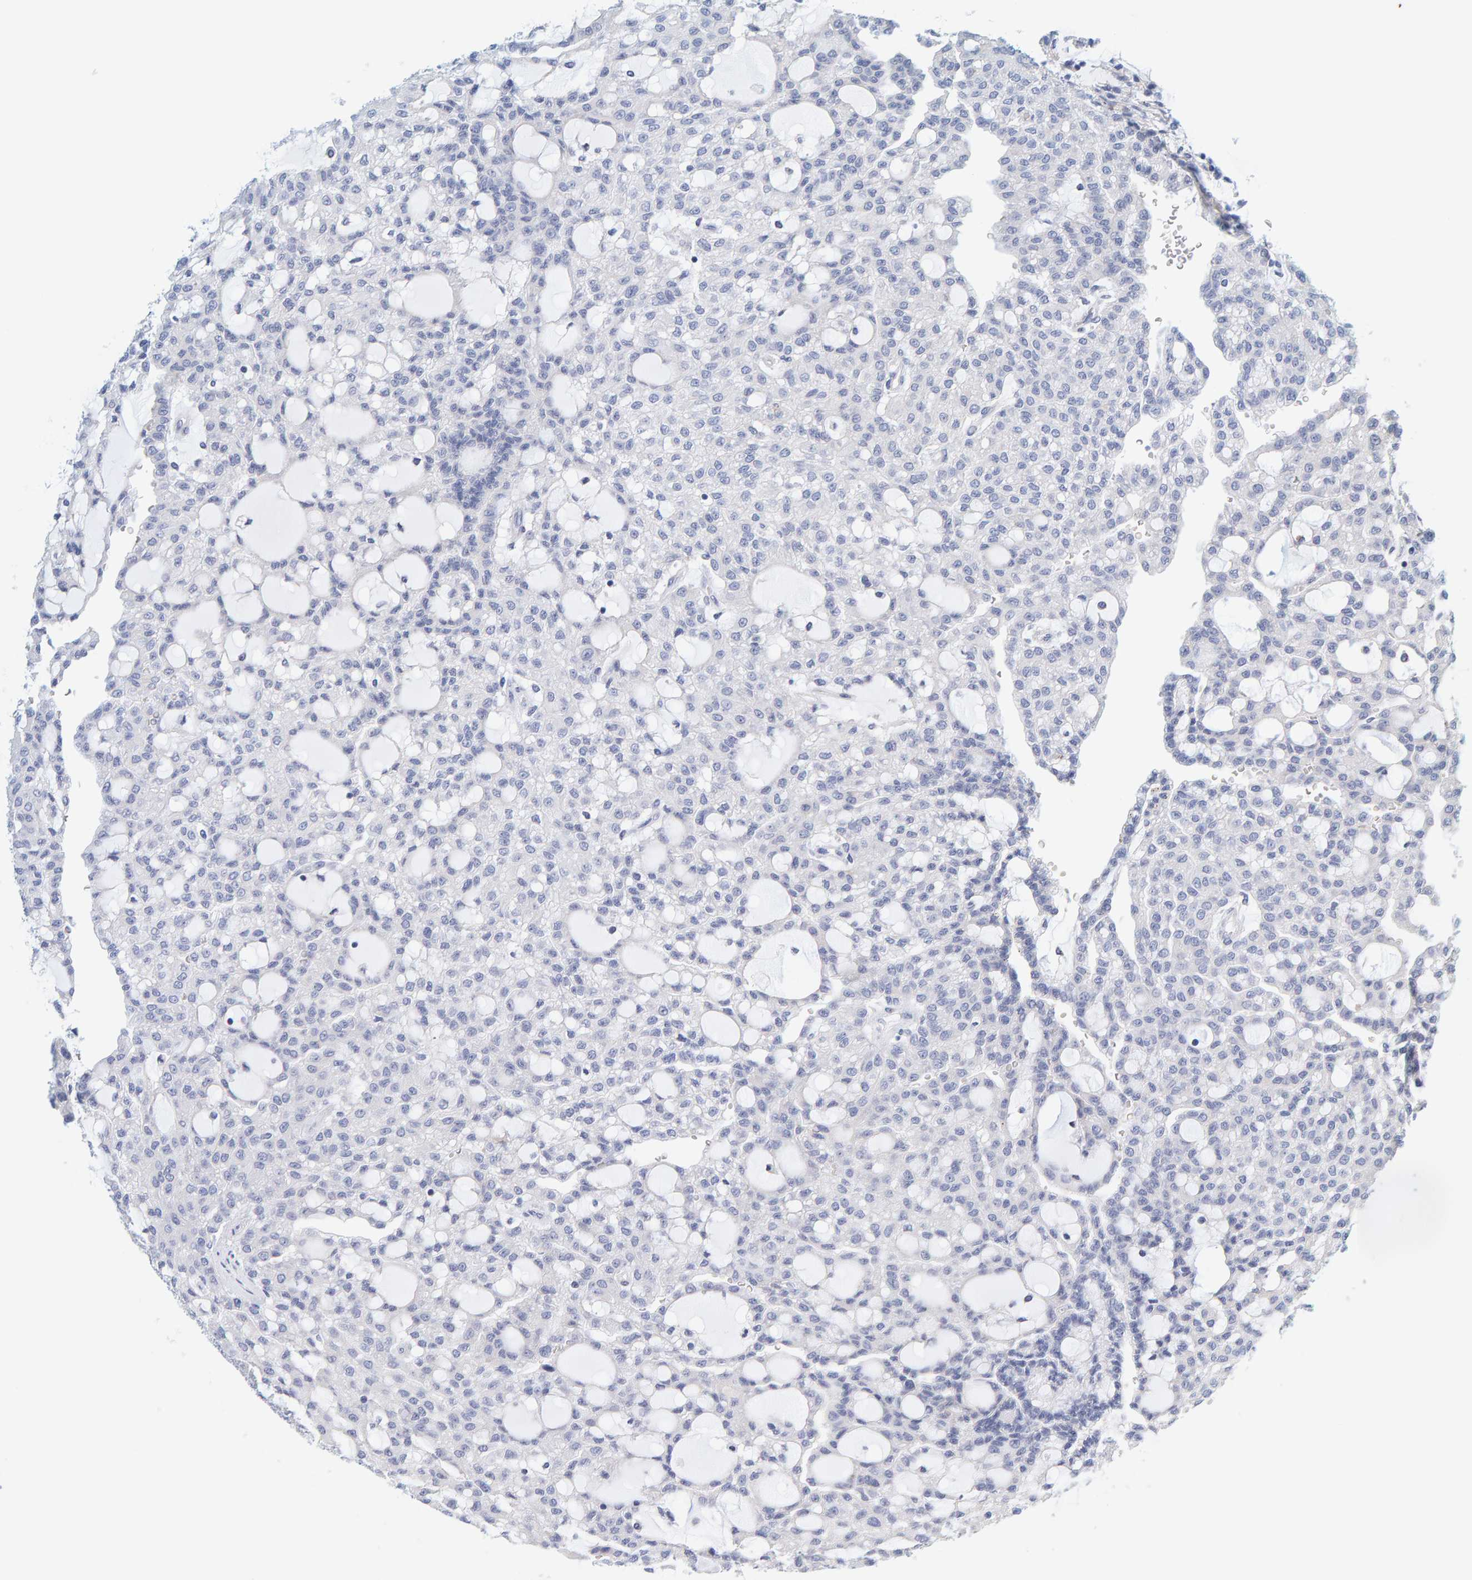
{"staining": {"intensity": "negative", "quantity": "none", "location": "none"}, "tissue": "renal cancer", "cell_type": "Tumor cells", "image_type": "cancer", "snomed": [{"axis": "morphology", "description": "Adenocarcinoma, NOS"}, {"axis": "topography", "description": "Kidney"}], "caption": "A histopathology image of adenocarcinoma (renal) stained for a protein shows no brown staining in tumor cells. The staining is performed using DAB (3,3'-diaminobenzidine) brown chromogen with nuclei counter-stained in using hematoxylin.", "gene": "MOG", "patient": {"sex": "male", "age": 63}}